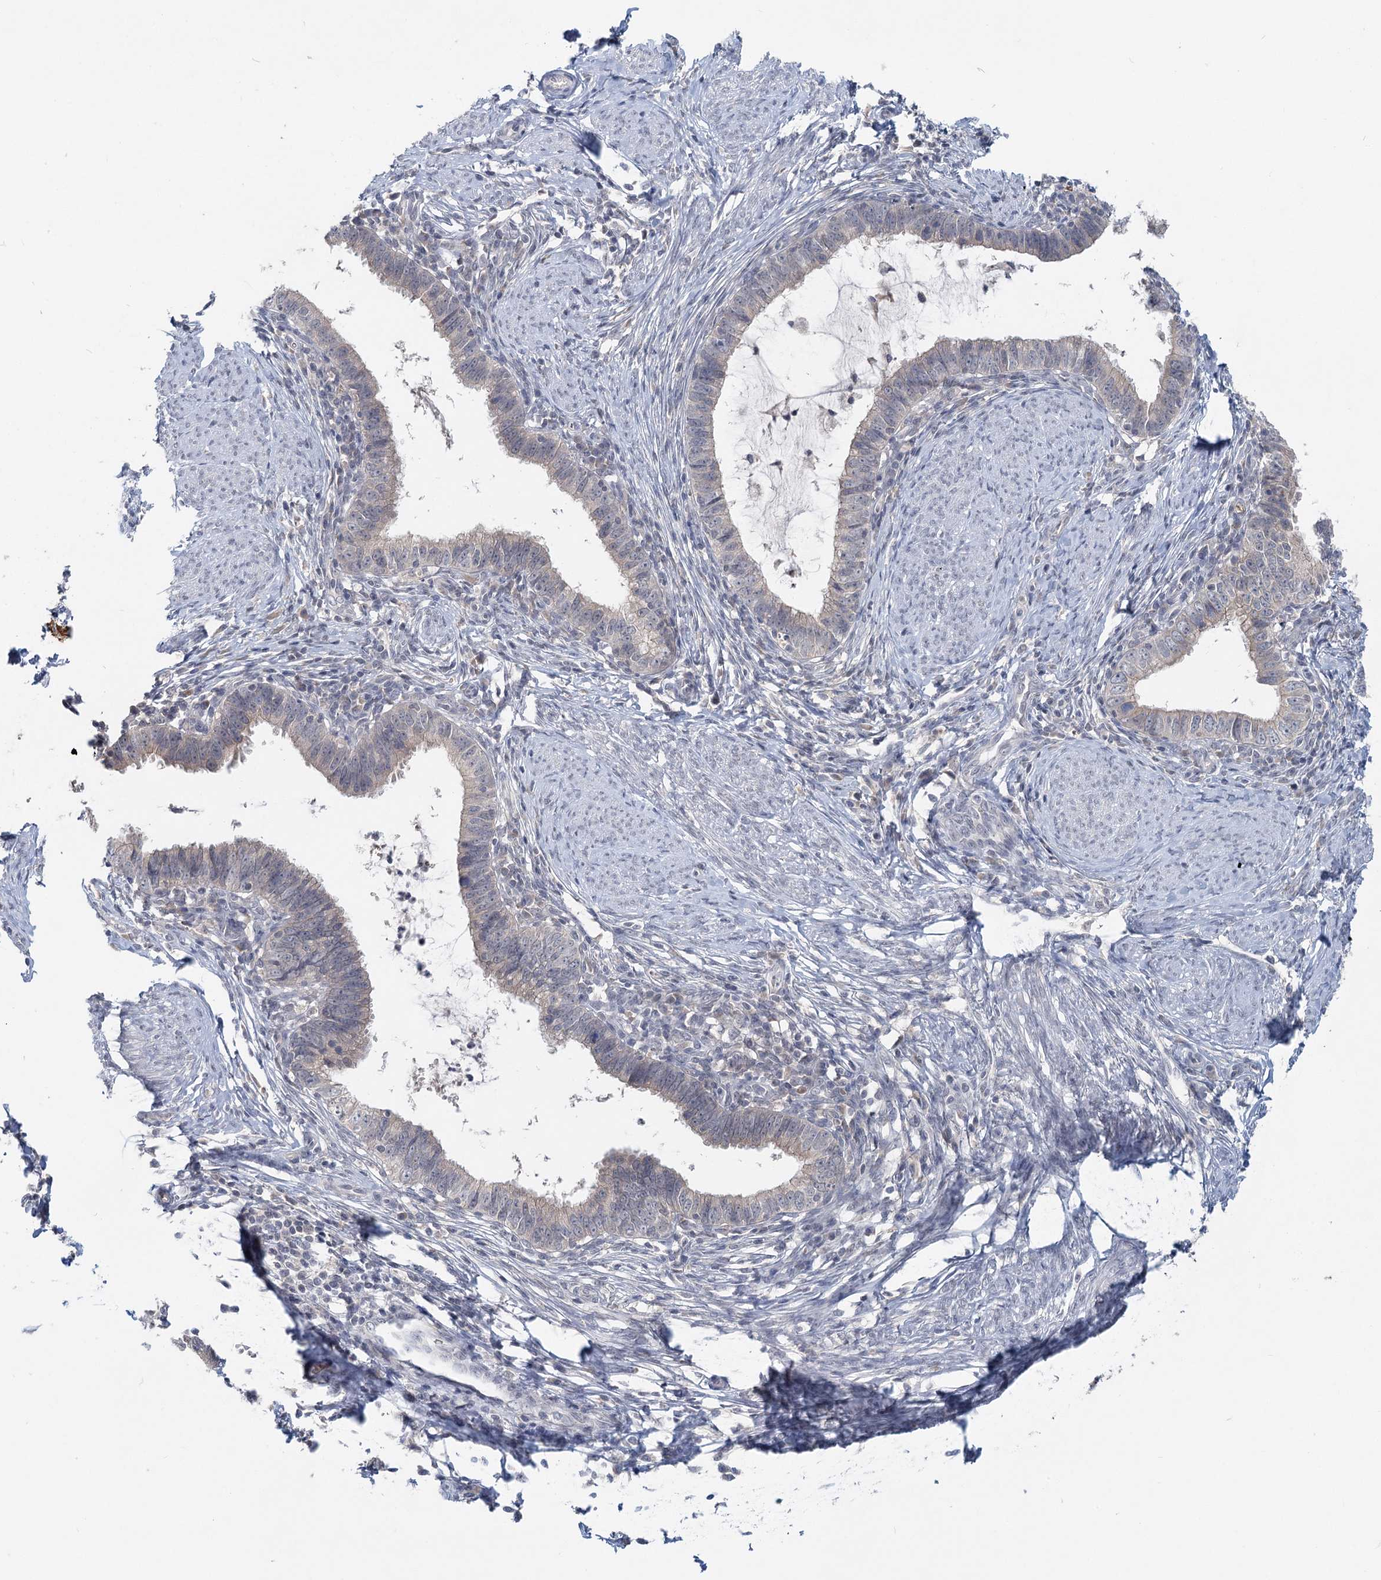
{"staining": {"intensity": "moderate", "quantity": "<25%", "location": "cytoplasmic/membranous"}, "tissue": "cervical cancer", "cell_type": "Tumor cells", "image_type": "cancer", "snomed": [{"axis": "morphology", "description": "Adenocarcinoma, NOS"}, {"axis": "topography", "description": "Cervix"}], "caption": "Immunohistochemical staining of human adenocarcinoma (cervical) displays low levels of moderate cytoplasmic/membranous expression in approximately <25% of tumor cells.", "gene": "FBXO7", "patient": {"sex": "female", "age": 36}}